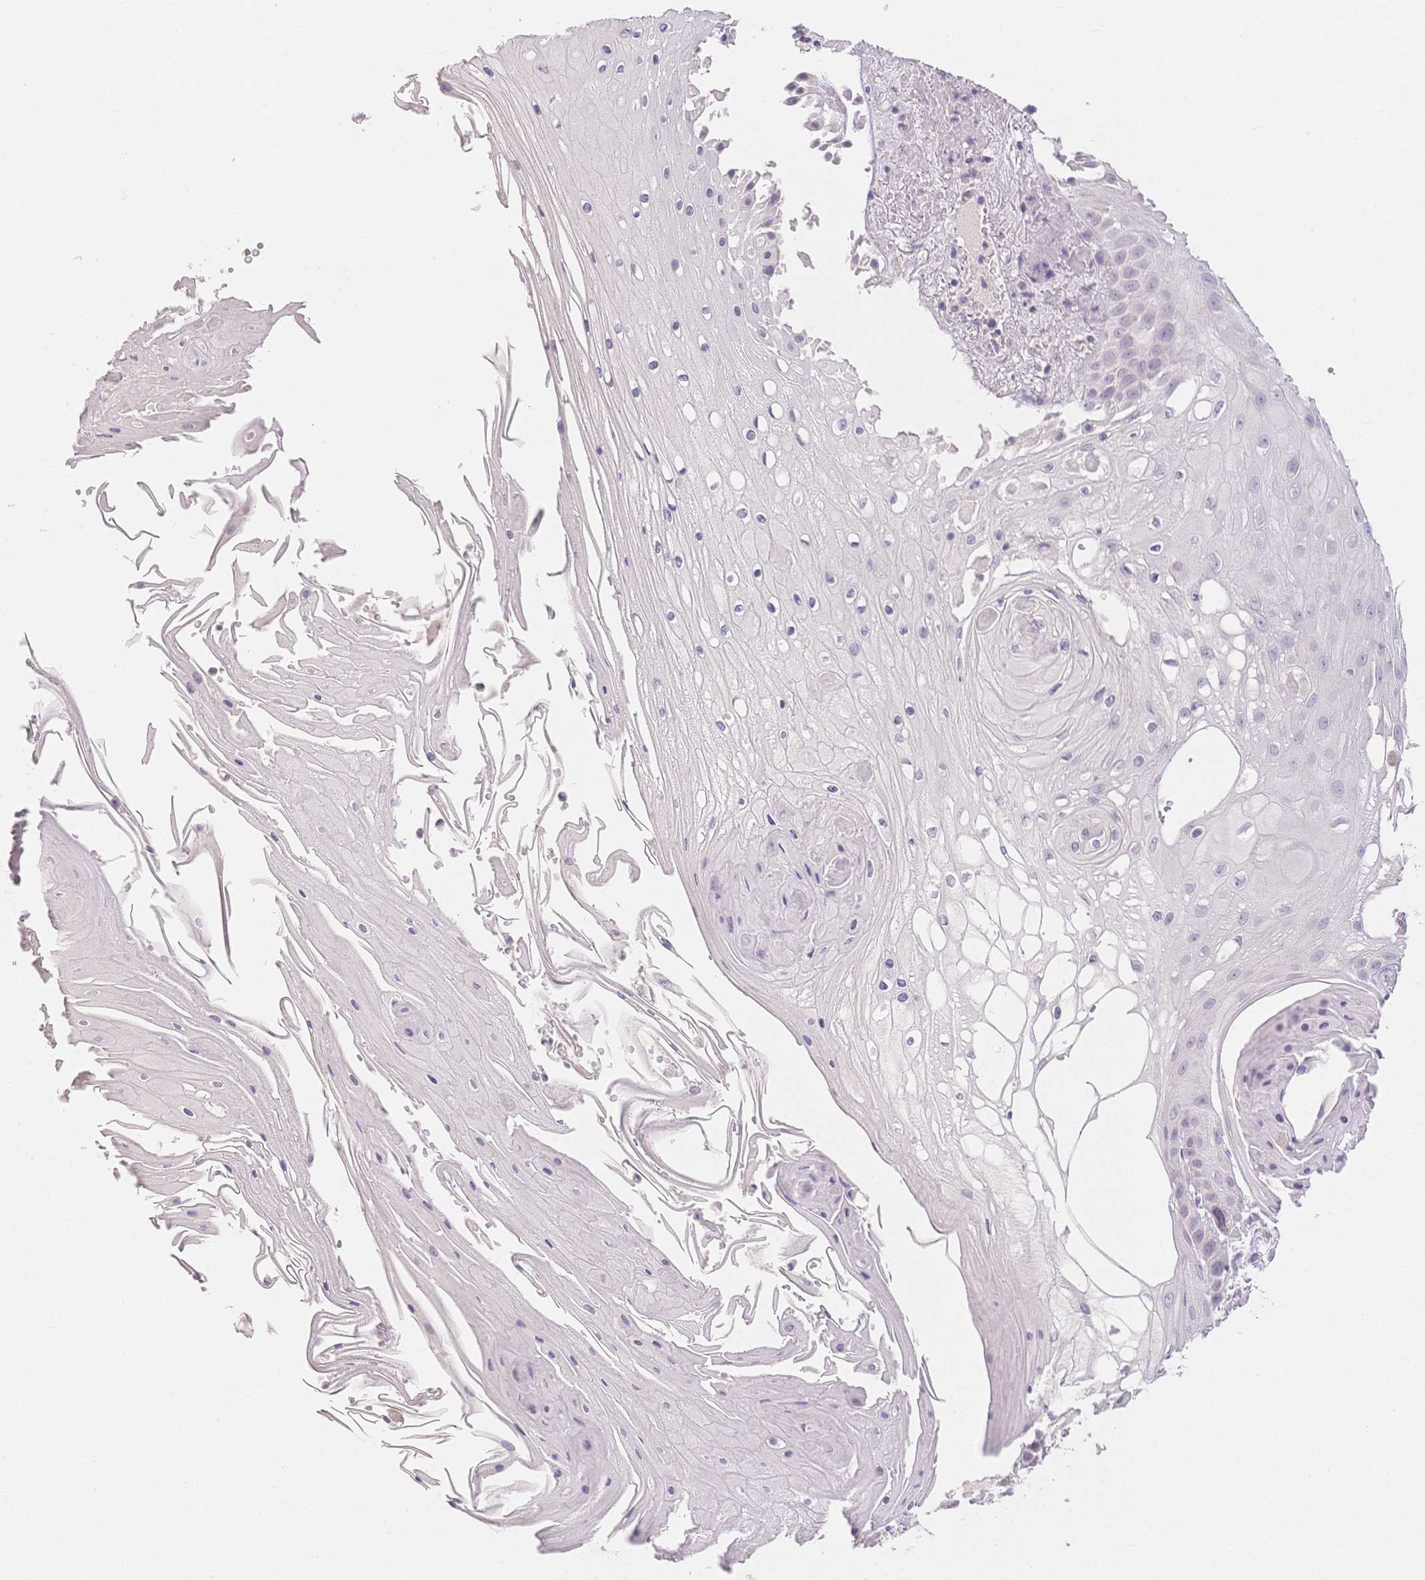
{"staining": {"intensity": "negative", "quantity": "none", "location": "none"}, "tissue": "skin cancer", "cell_type": "Tumor cells", "image_type": "cancer", "snomed": [{"axis": "morphology", "description": "Squamous cell carcinoma, NOS"}, {"axis": "topography", "description": "Skin"}], "caption": "The photomicrograph shows no staining of tumor cells in skin cancer (squamous cell carcinoma).", "gene": "SUV39H2", "patient": {"sex": "male", "age": 70}}